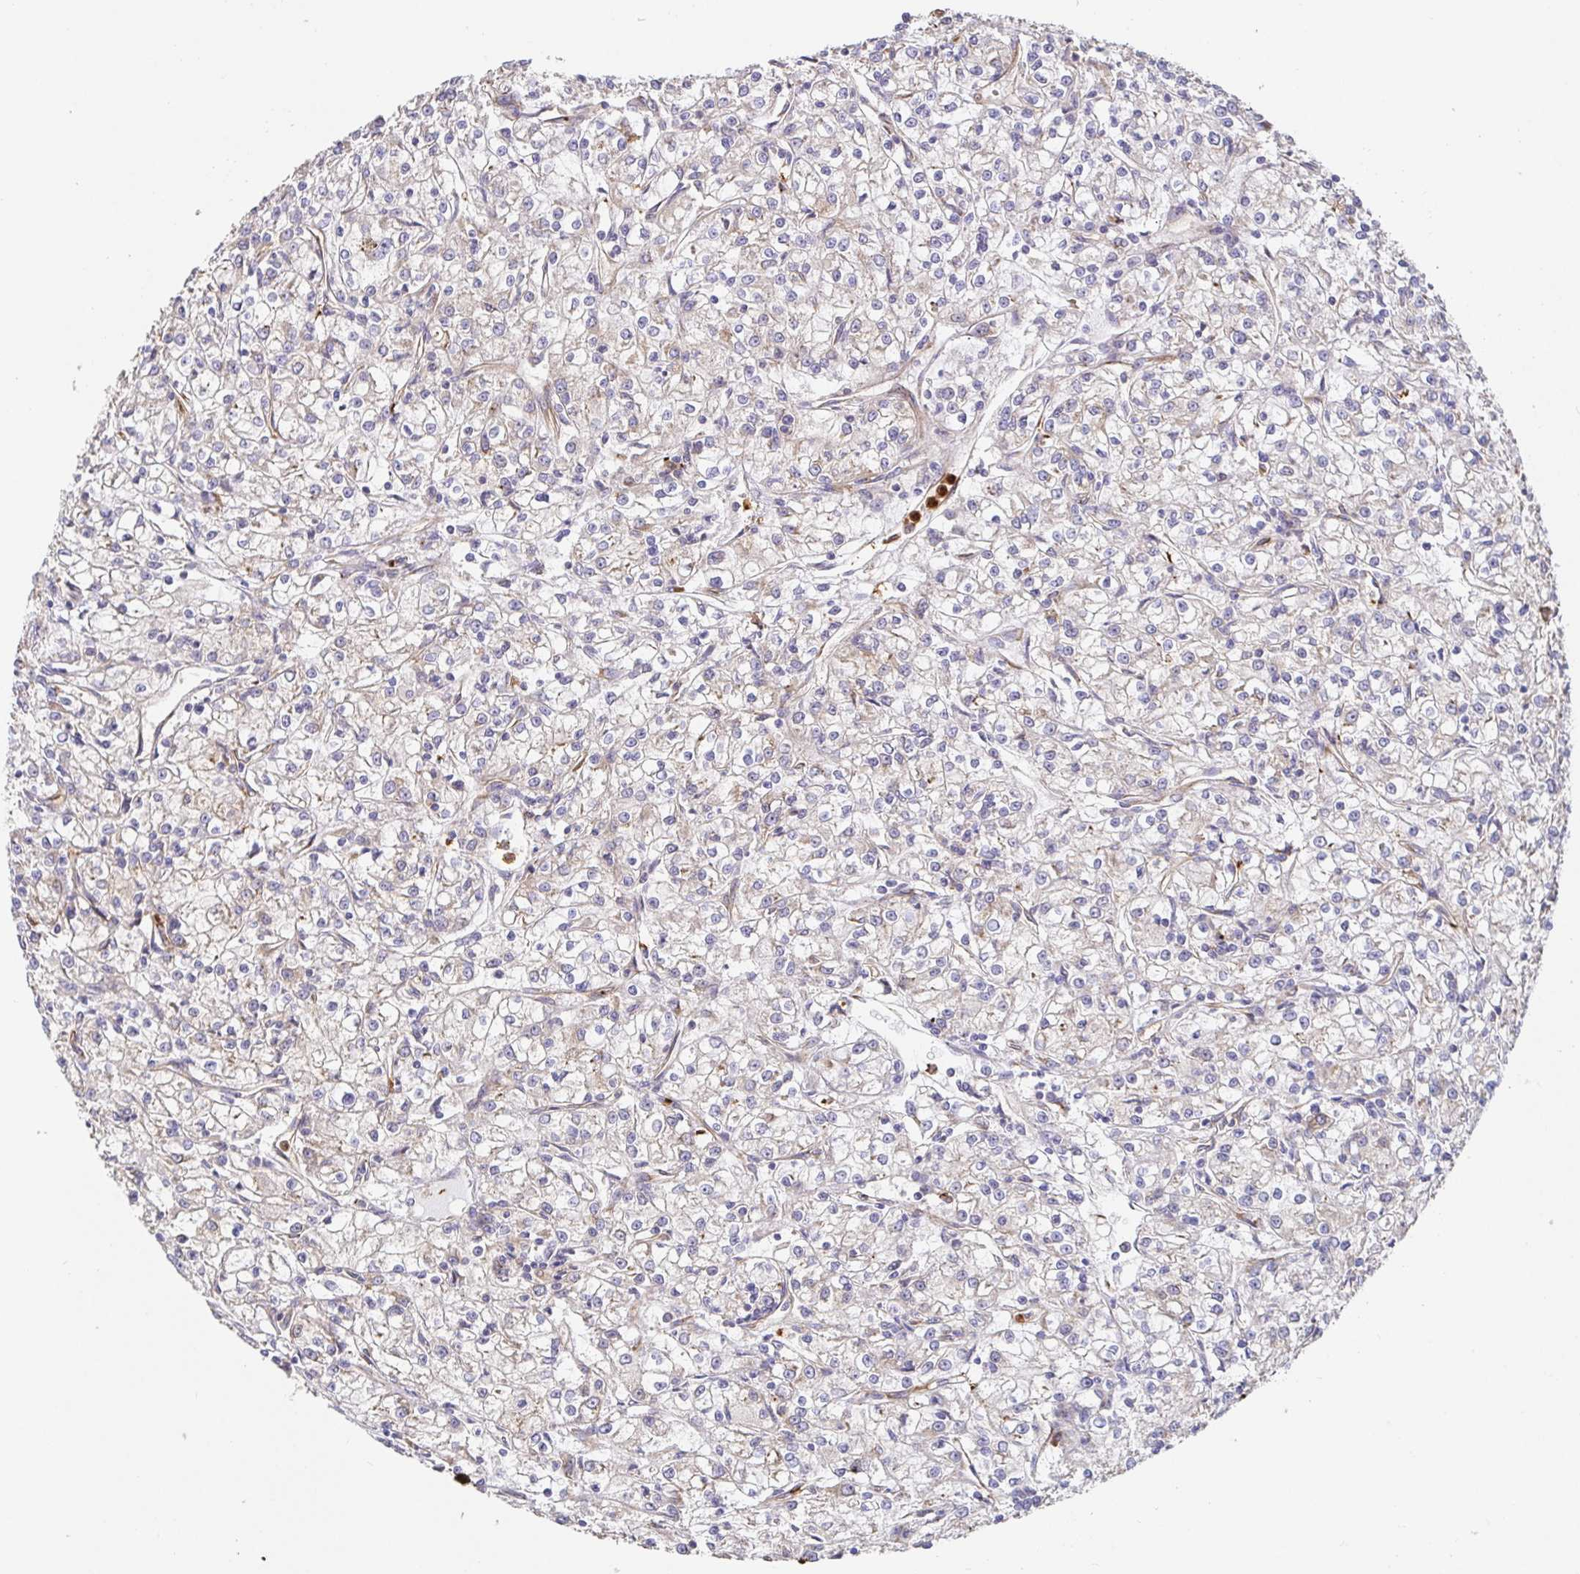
{"staining": {"intensity": "negative", "quantity": "none", "location": "none"}, "tissue": "renal cancer", "cell_type": "Tumor cells", "image_type": "cancer", "snomed": [{"axis": "morphology", "description": "Adenocarcinoma, NOS"}, {"axis": "topography", "description": "Kidney"}], "caption": "Tumor cells are negative for protein expression in human renal cancer.", "gene": "PDPK1", "patient": {"sex": "female", "age": 59}}